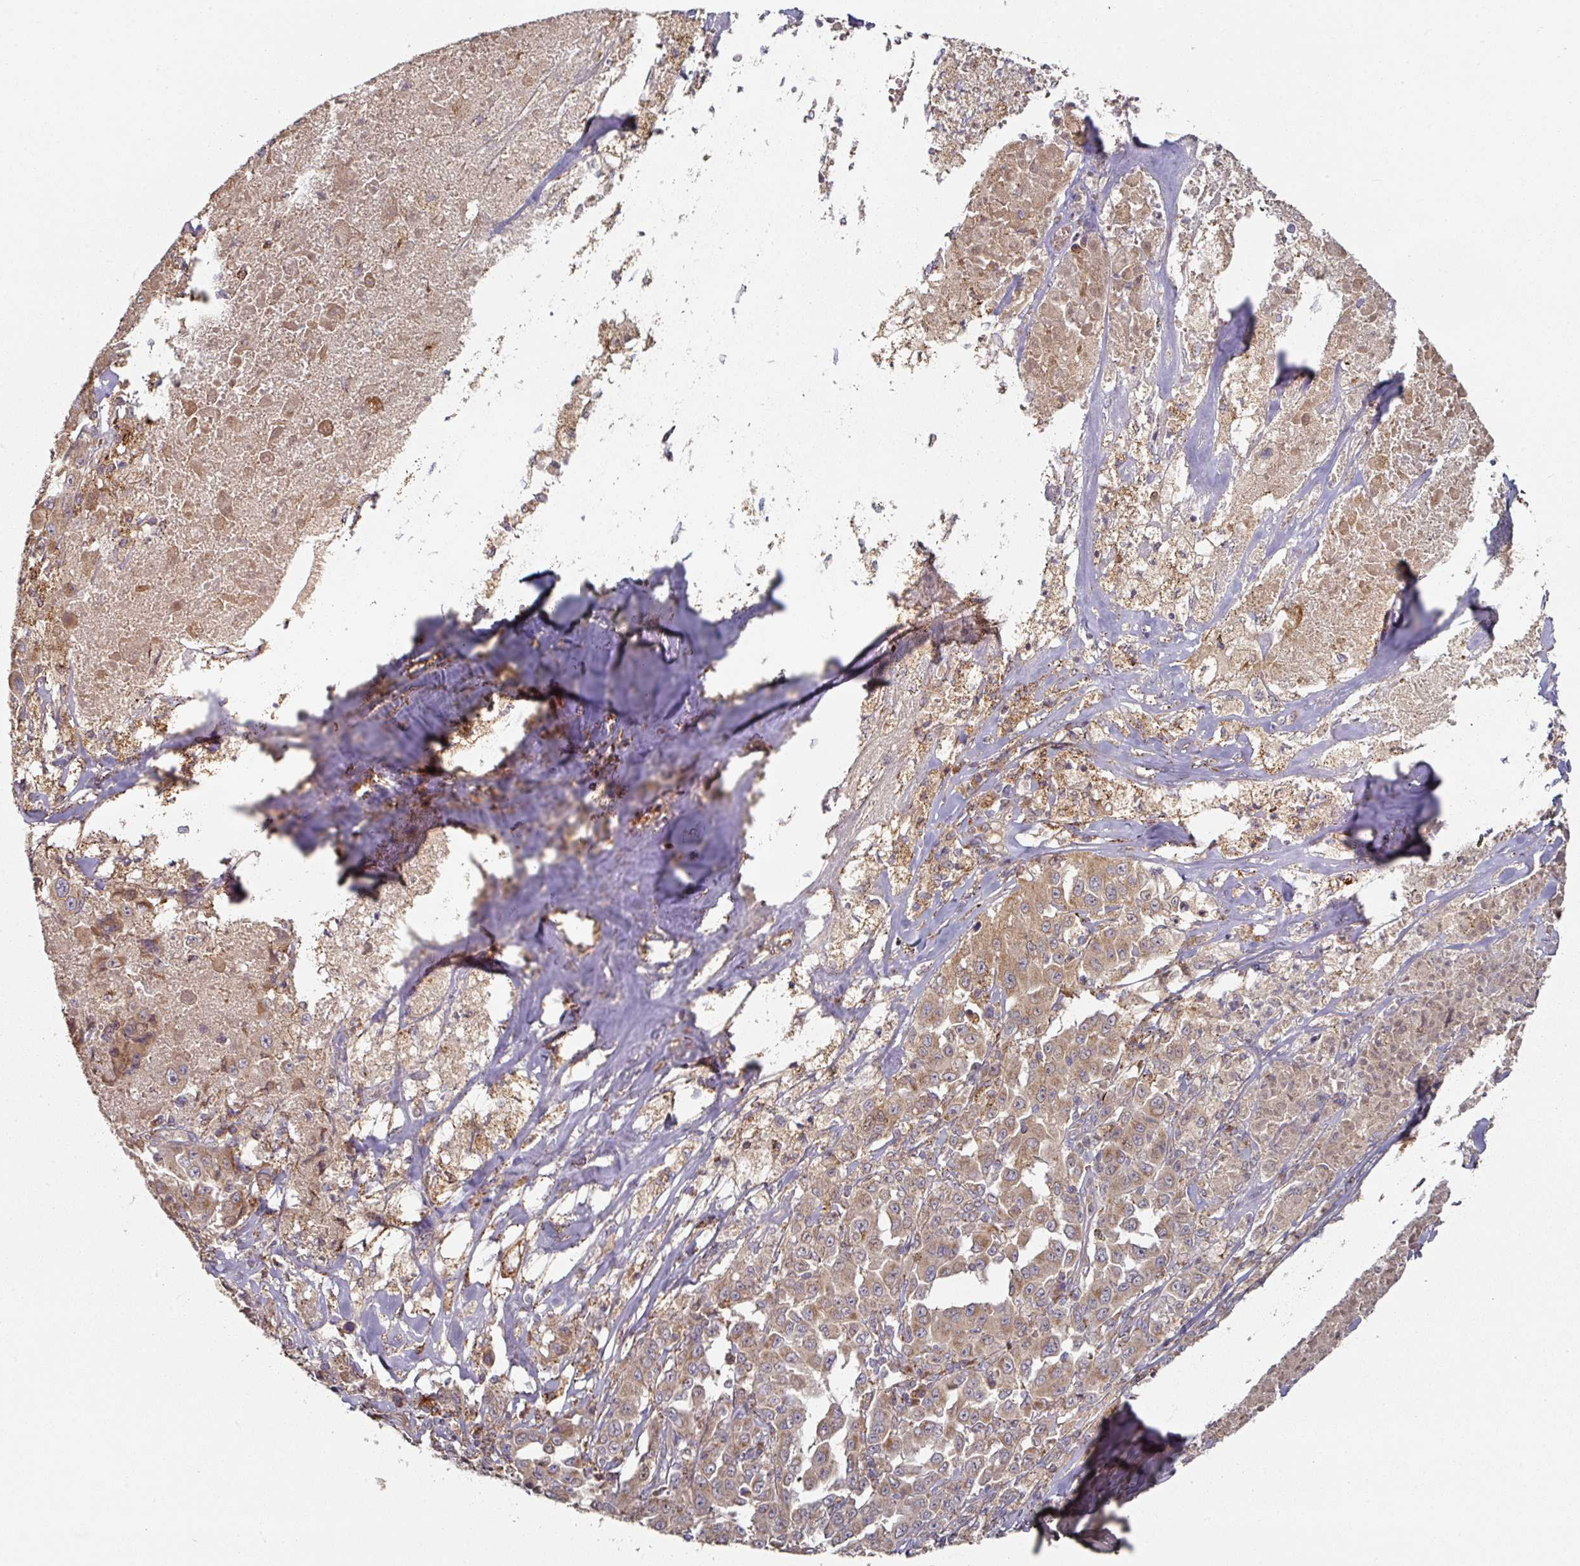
{"staining": {"intensity": "moderate", "quantity": ">75%", "location": "cytoplasmic/membranous"}, "tissue": "melanoma", "cell_type": "Tumor cells", "image_type": "cancer", "snomed": [{"axis": "morphology", "description": "Malignant melanoma, Metastatic site"}, {"axis": "topography", "description": "Lymph node"}], "caption": "A brown stain shows moderate cytoplasmic/membranous expression of a protein in human malignant melanoma (metastatic site) tumor cells.", "gene": "DNAJC7", "patient": {"sex": "male", "age": 62}}